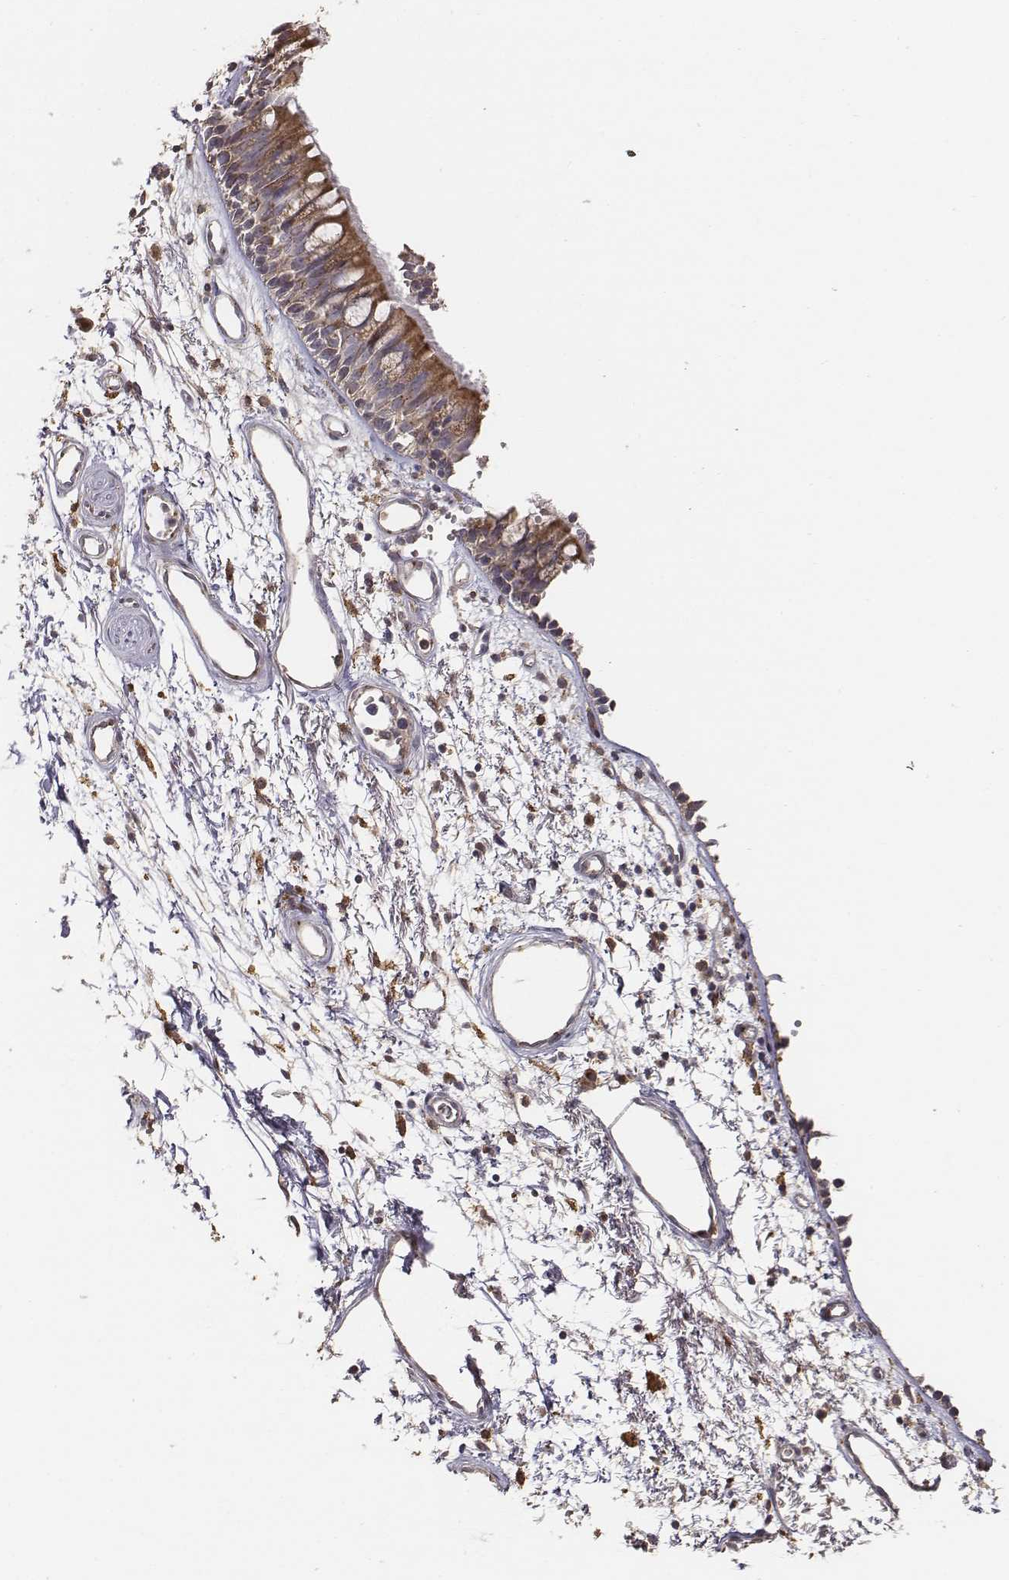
{"staining": {"intensity": "strong", "quantity": ">75%", "location": "cytoplasmic/membranous"}, "tissue": "bronchus", "cell_type": "Respiratory epithelial cells", "image_type": "normal", "snomed": [{"axis": "morphology", "description": "Normal tissue, NOS"}, {"axis": "morphology", "description": "Squamous cell carcinoma, NOS"}, {"axis": "topography", "description": "Cartilage tissue"}, {"axis": "topography", "description": "Bronchus"}, {"axis": "topography", "description": "Lung"}], "caption": "Human bronchus stained for a protein (brown) exhibits strong cytoplasmic/membranous positive positivity in approximately >75% of respiratory epithelial cells.", "gene": "AP1B1", "patient": {"sex": "male", "age": 66}}